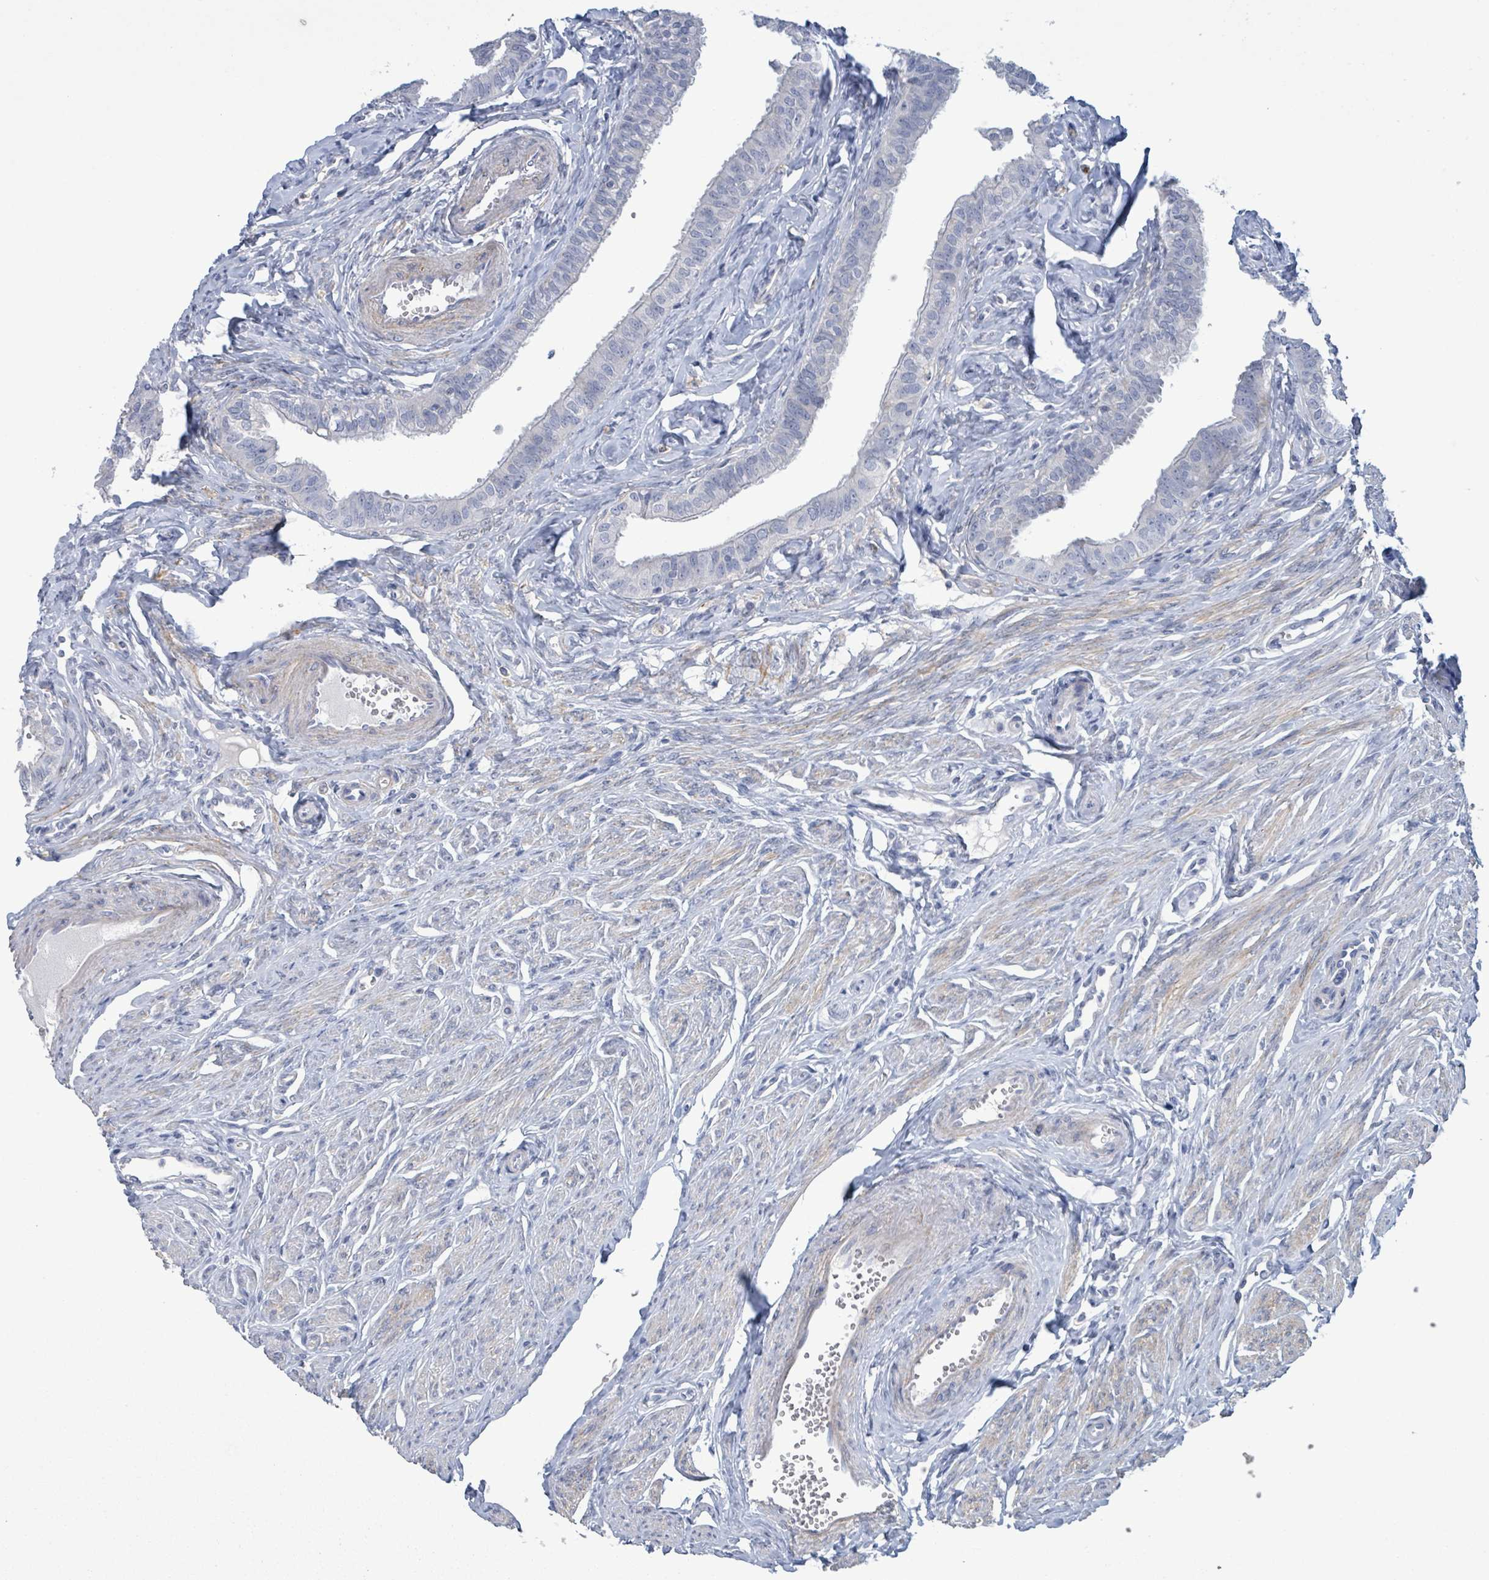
{"staining": {"intensity": "negative", "quantity": "none", "location": "none"}, "tissue": "fallopian tube", "cell_type": "Glandular cells", "image_type": "normal", "snomed": [{"axis": "morphology", "description": "Normal tissue, NOS"}, {"axis": "morphology", "description": "Carcinoma, NOS"}, {"axis": "topography", "description": "Fallopian tube"}, {"axis": "topography", "description": "Ovary"}], "caption": "An IHC histopathology image of unremarkable fallopian tube is shown. There is no staining in glandular cells of fallopian tube. (Immunohistochemistry, brightfield microscopy, high magnification).", "gene": "PKLR", "patient": {"sex": "female", "age": 59}}